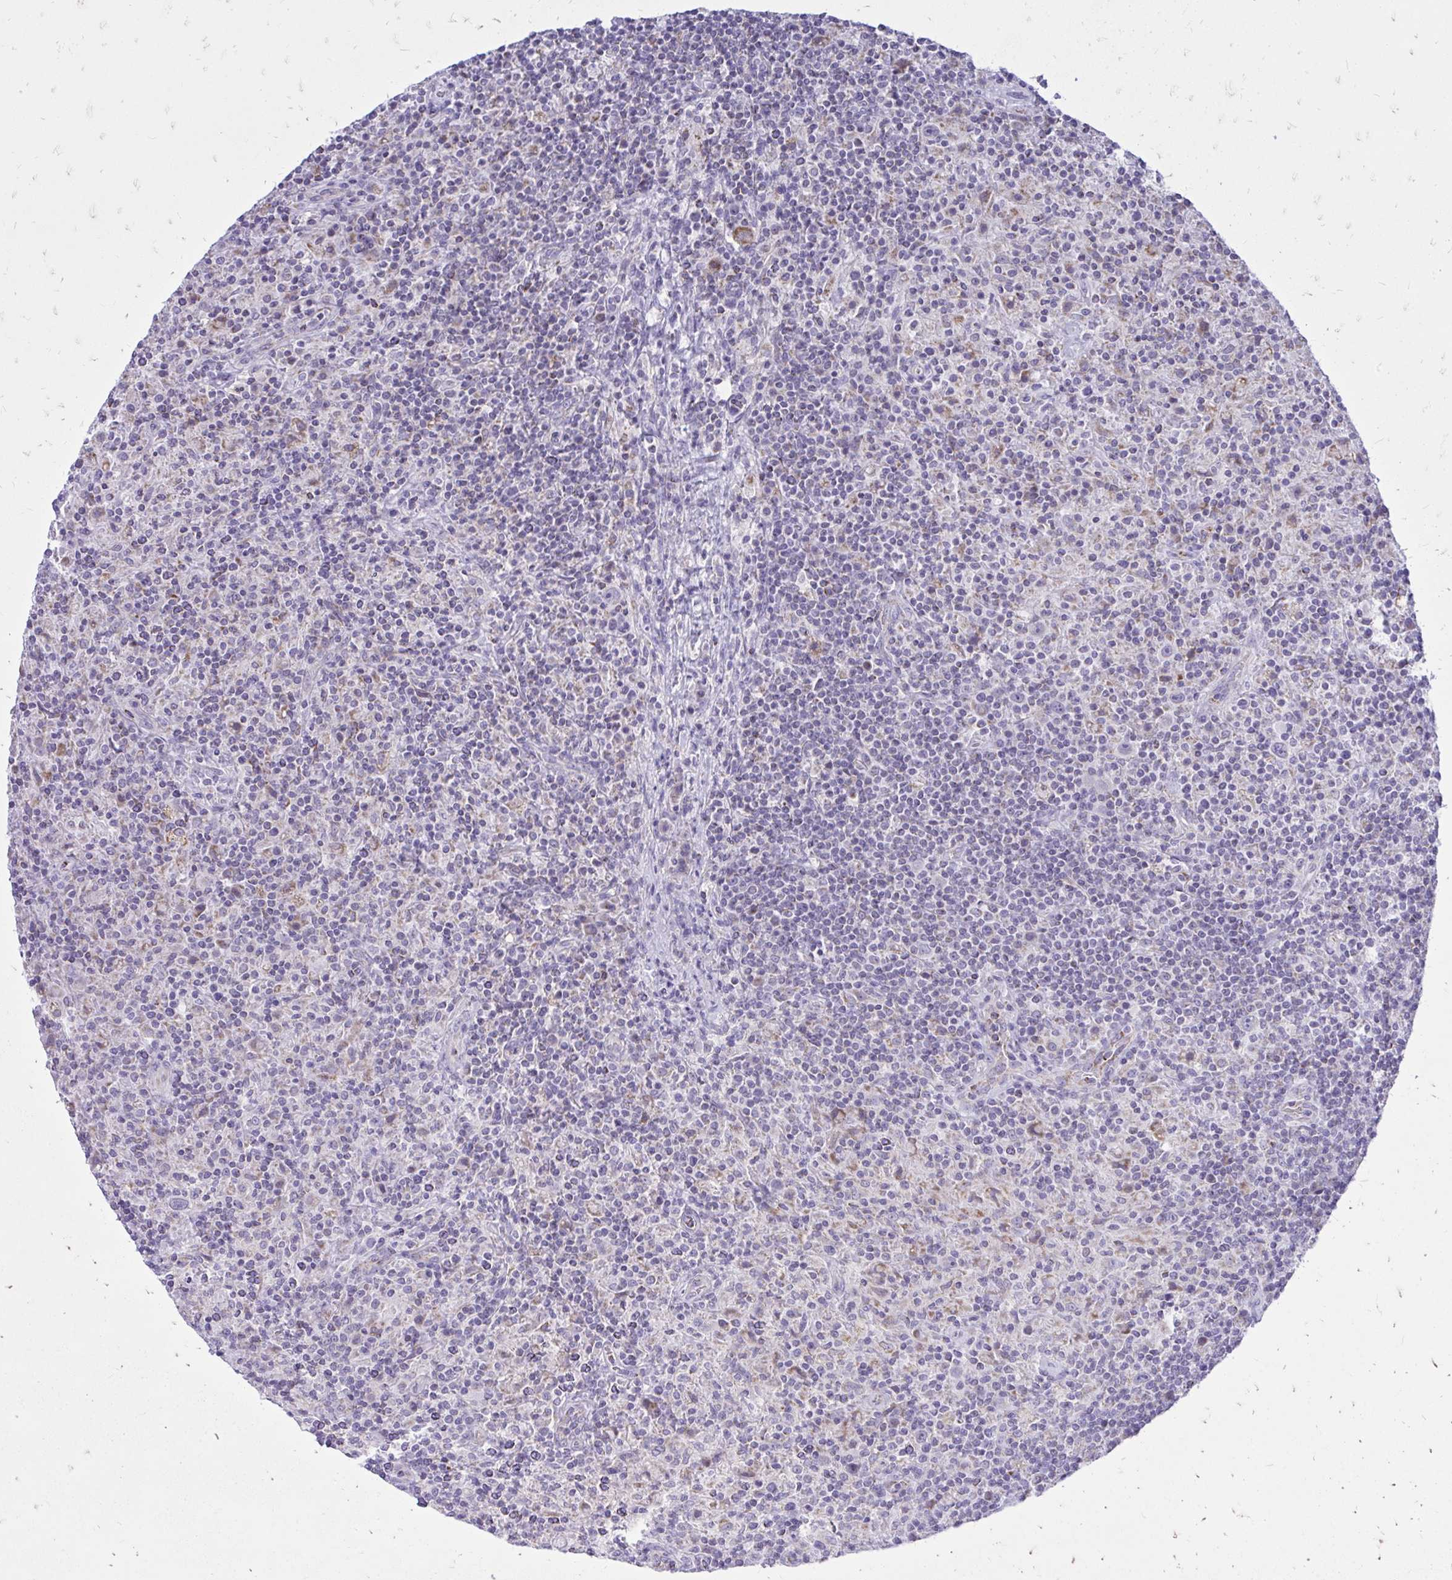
{"staining": {"intensity": "negative", "quantity": "none", "location": "none"}, "tissue": "lymphoma", "cell_type": "Tumor cells", "image_type": "cancer", "snomed": [{"axis": "morphology", "description": "Hodgkin's disease, NOS"}, {"axis": "topography", "description": "Lymph node"}], "caption": "This histopathology image is of lymphoma stained with immunohistochemistry to label a protein in brown with the nuclei are counter-stained blue. There is no expression in tumor cells.", "gene": "SPTBN2", "patient": {"sex": "male", "age": 70}}